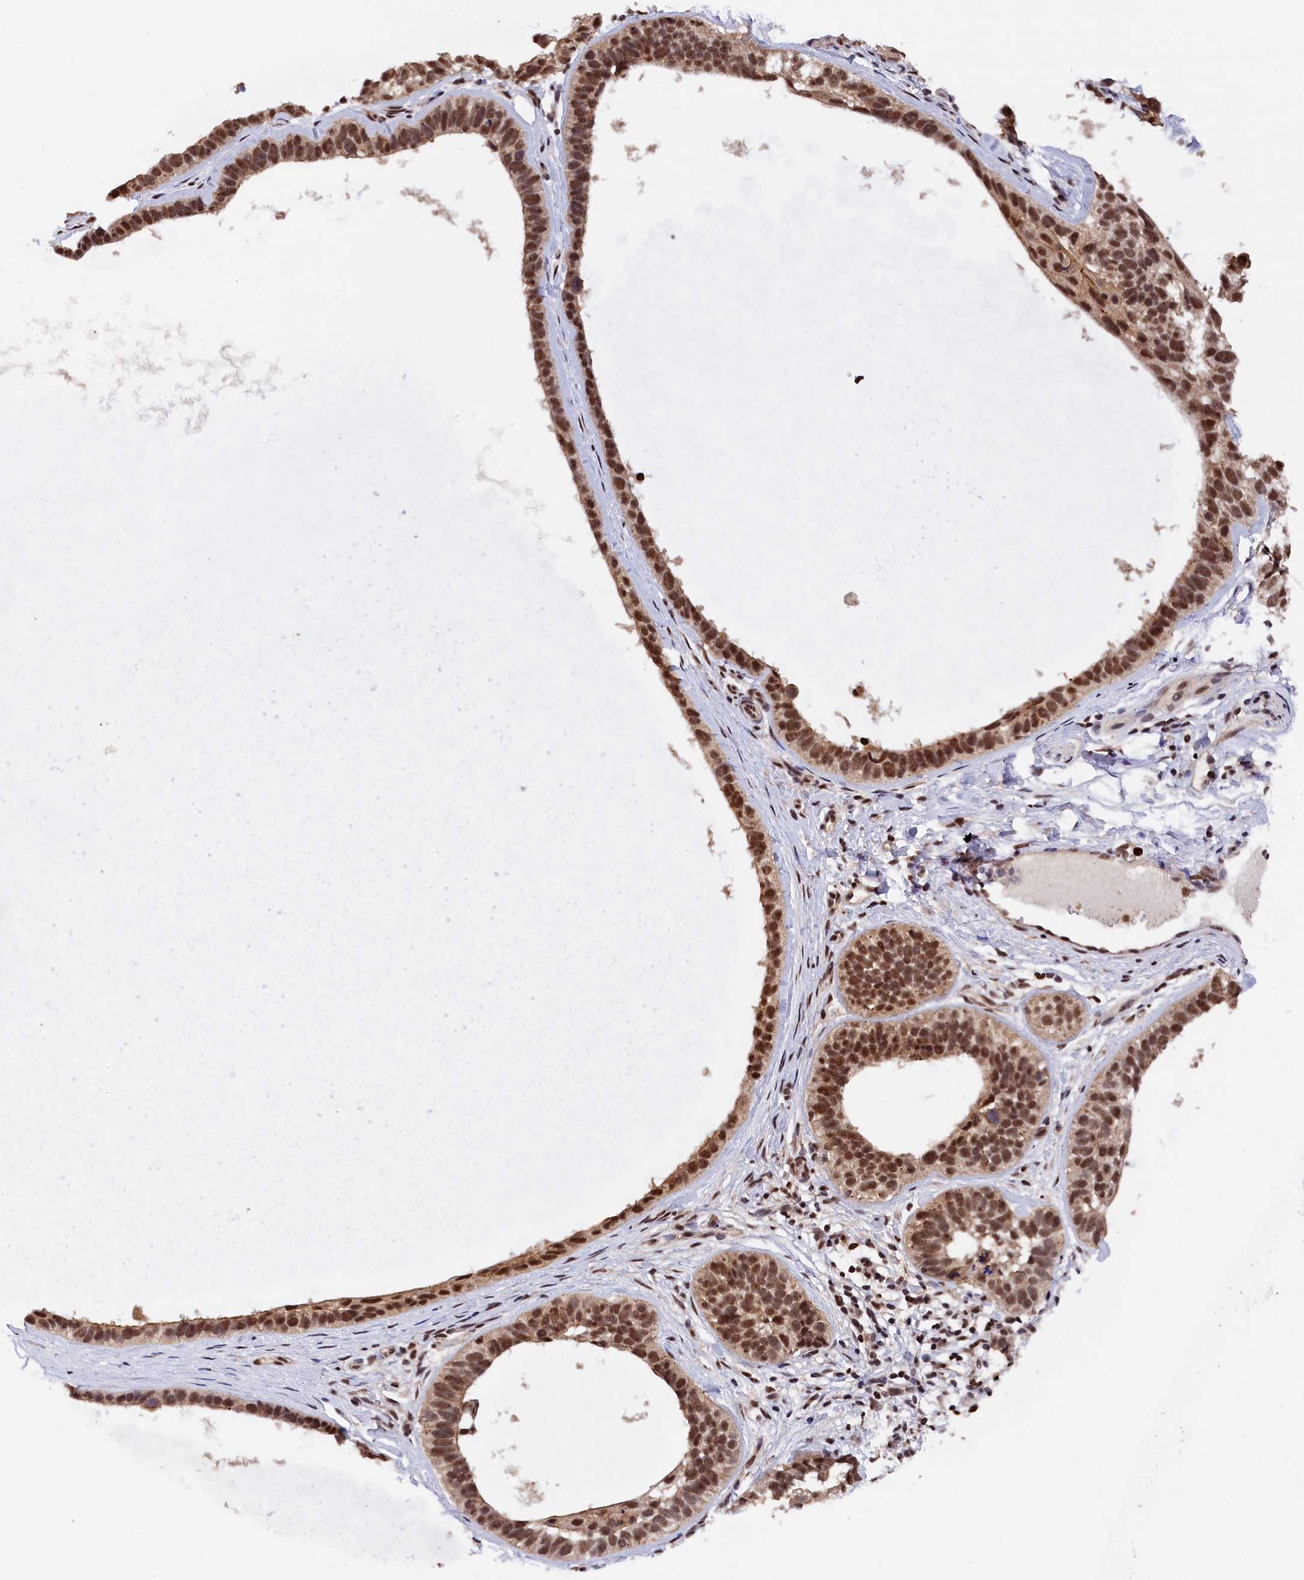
{"staining": {"intensity": "moderate", "quantity": ">75%", "location": "nuclear"}, "tissue": "skin cancer", "cell_type": "Tumor cells", "image_type": "cancer", "snomed": [{"axis": "morphology", "description": "Basal cell carcinoma"}, {"axis": "topography", "description": "Skin"}], "caption": "Immunohistochemistry histopathology image of neoplastic tissue: human skin basal cell carcinoma stained using immunohistochemistry (IHC) displays medium levels of moderate protein expression localized specifically in the nuclear of tumor cells, appearing as a nuclear brown color.", "gene": "ADIG", "patient": {"sex": "male", "age": 62}}